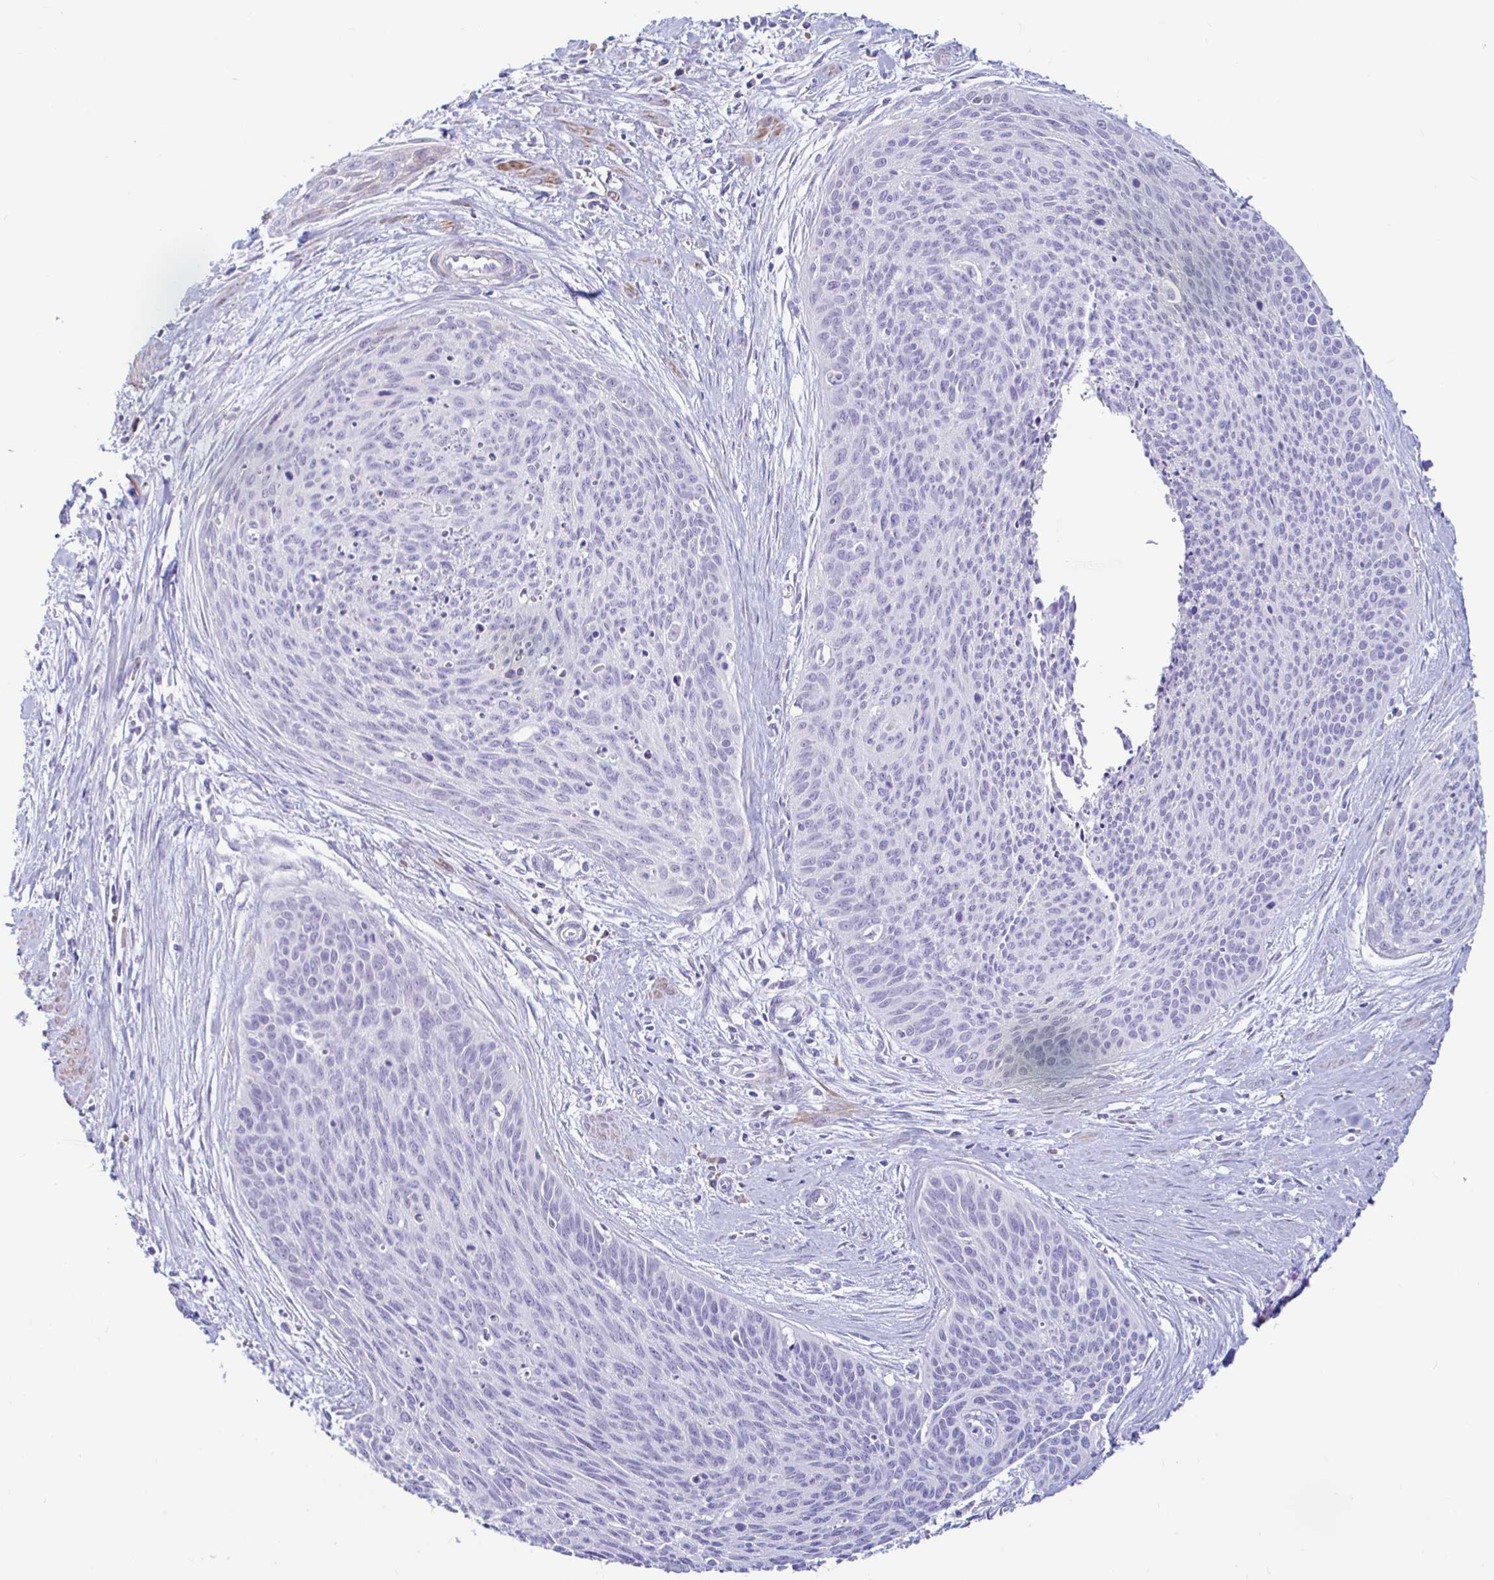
{"staining": {"intensity": "negative", "quantity": "none", "location": "none"}, "tissue": "cervical cancer", "cell_type": "Tumor cells", "image_type": "cancer", "snomed": [{"axis": "morphology", "description": "Squamous cell carcinoma, NOS"}, {"axis": "topography", "description": "Cervix"}], "caption": "IHC of human cervical cancer displays no staining in tumor cells.", "gene": "NBPF3", "patient": {"sex": "female", "age": 55}}